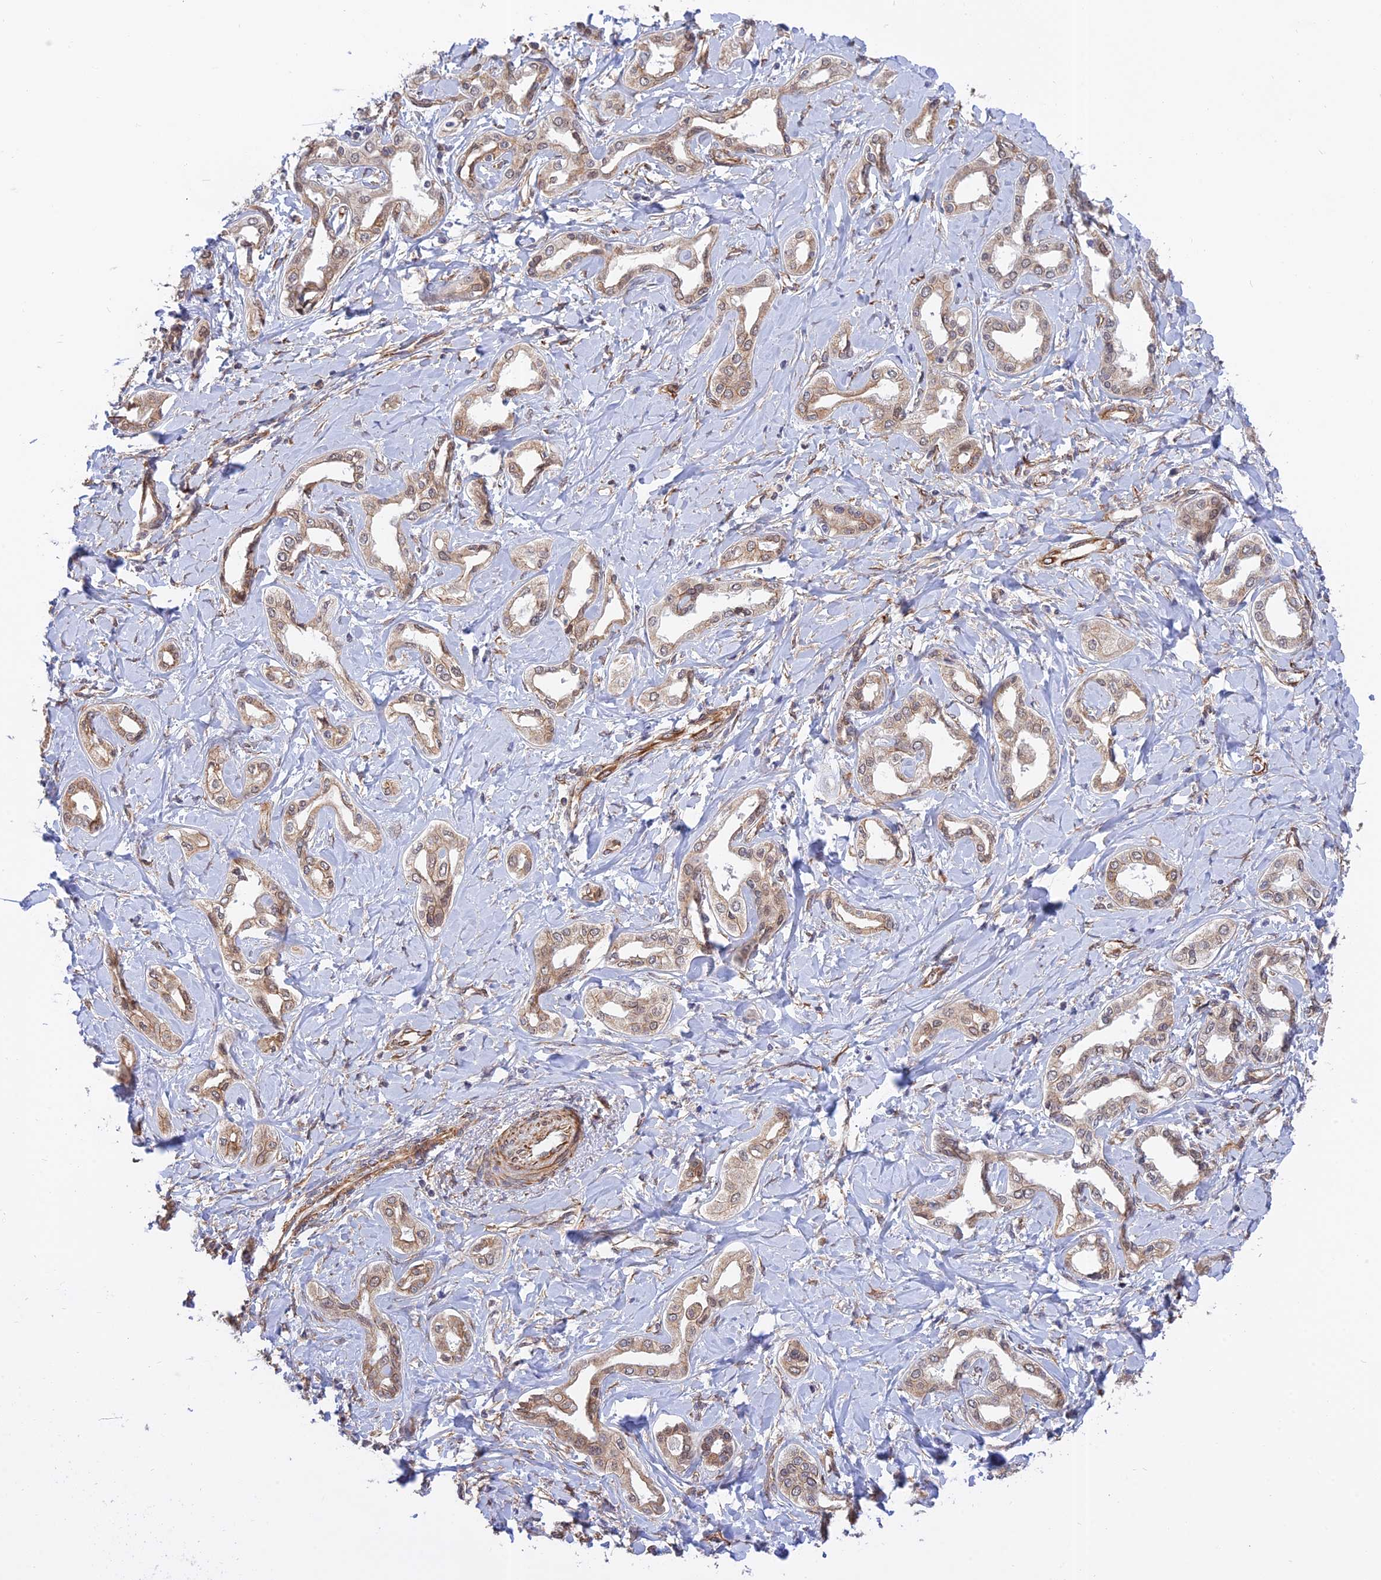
{"staining": {"intensity": "weak", "quantity": ">75%", "location": "cytoplasmic/membranous,nuclear"}, "tissue": "liver cancer", "cell_type": "Tumor cells", "image_type": "cancer", "snomed": [{"axis": "morphology", "description": "Cholangiocarcinoma"}, {"axis": "topography", "description": "Liver"}], "caption": "Protein expression analysis of human liver cancer (cholangiocarcinoma) reveals weak cytoplasmic/membranous and nuclear staining in about >75% of tumor cells.", "gene": "PAGR1", "patient": {"sex": "female", "age": 77}}